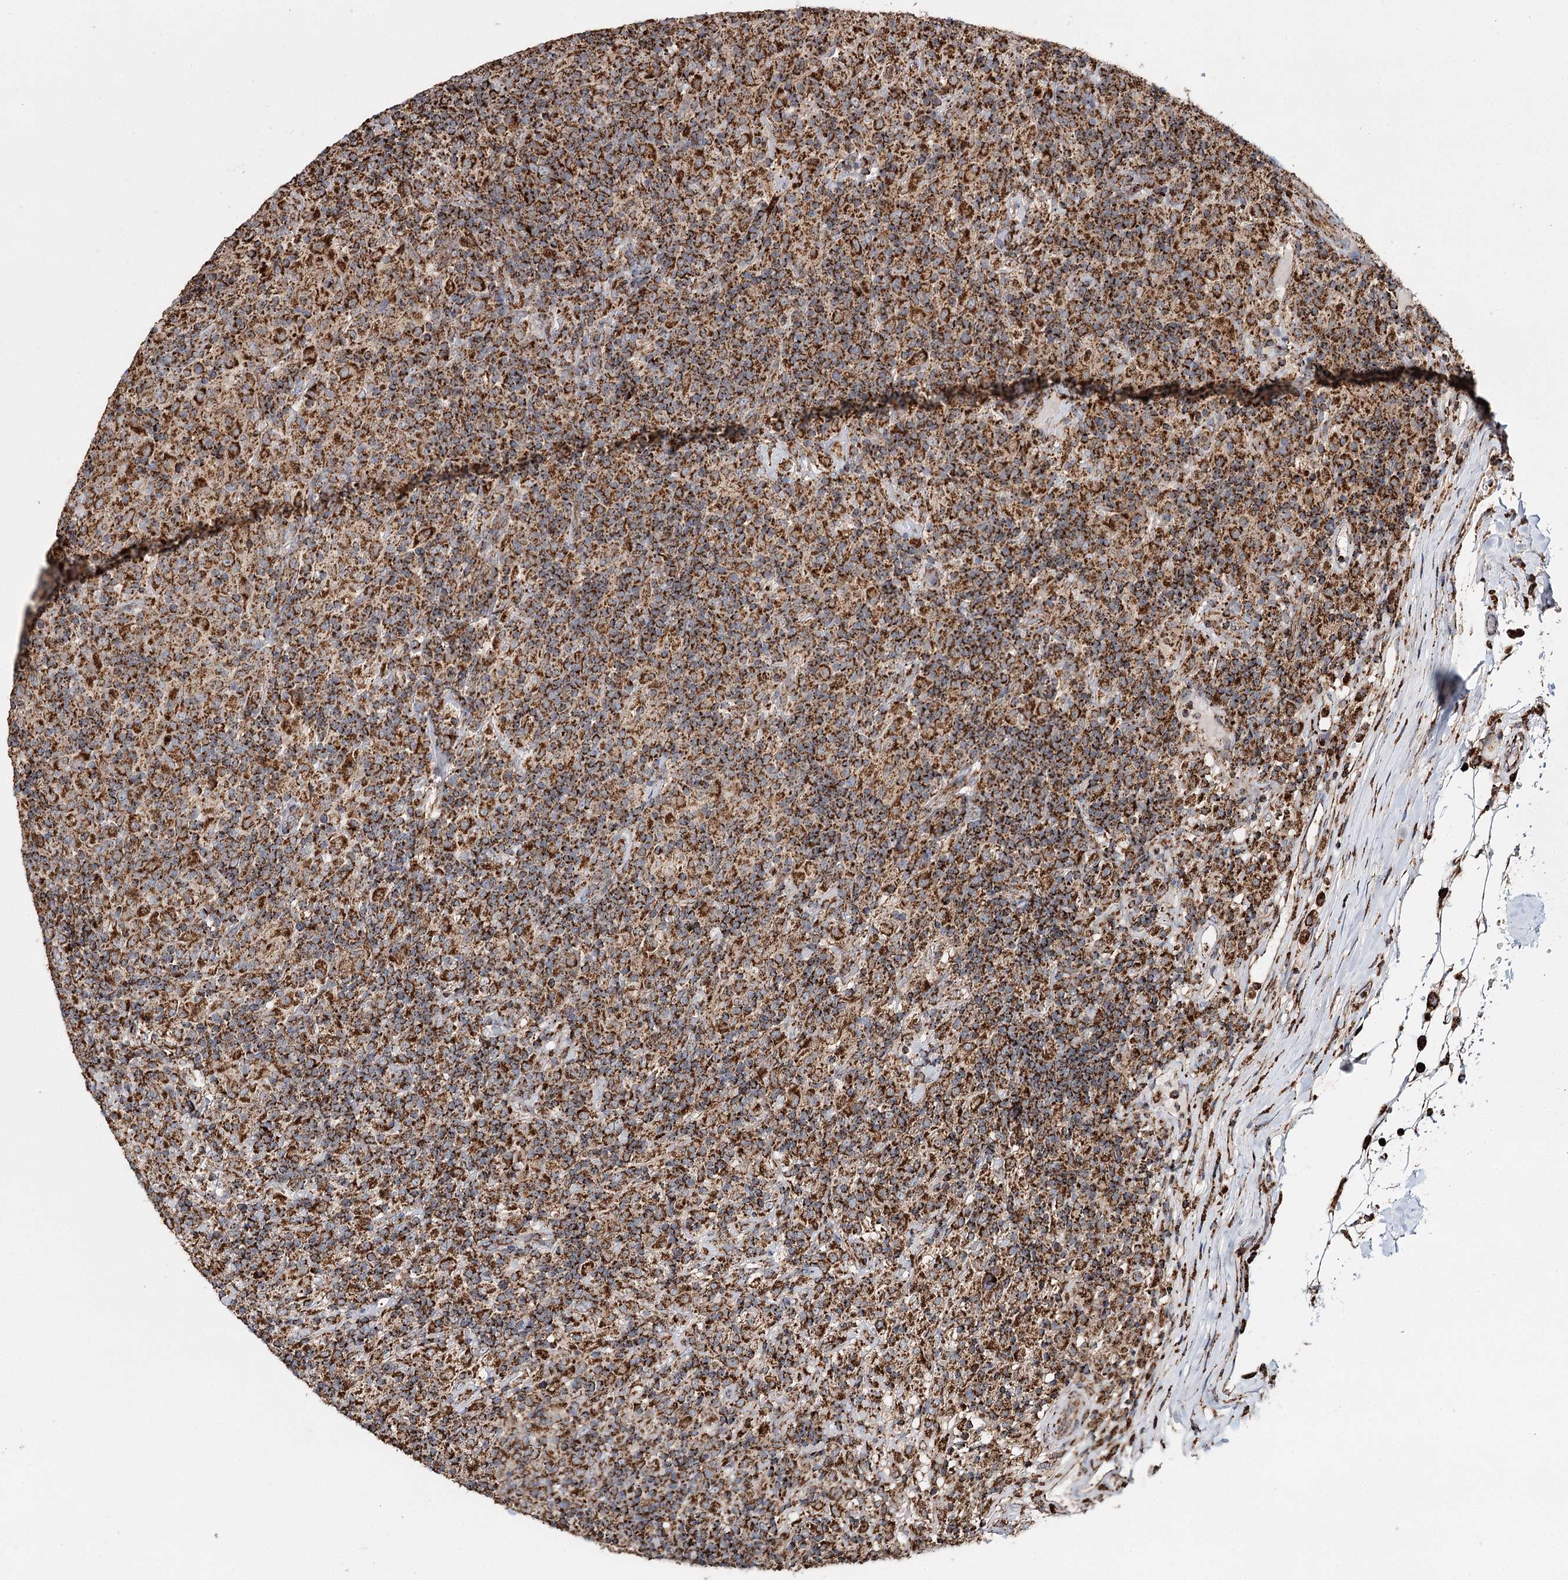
{"staining": {"intensity": "moderate", "quantity": ">75%", "location": "cytoplasmic/membranous"}, "tissue": "lymphoma", "cell_type": "Tumor cells", "image_type": "cancer", "snomed": [{"axis": "morphology", "description": "Hodgkin's disease, NOS"}, {"axis": "topography", "description": "Lymph node"}], "caption": "High-power microscopy captured an immunohistochemistry (IHC) photomicrograph of lymphoma, revealing moderate cytoplasmic/membranous expression in about >75% of tumor cells. (DAB (3,3'-diaminobenzidine) = brown stain, brightfield microscopy at high magnification).", "gene": "APH1A", "patient": {"sex": "male", "age": 70}}